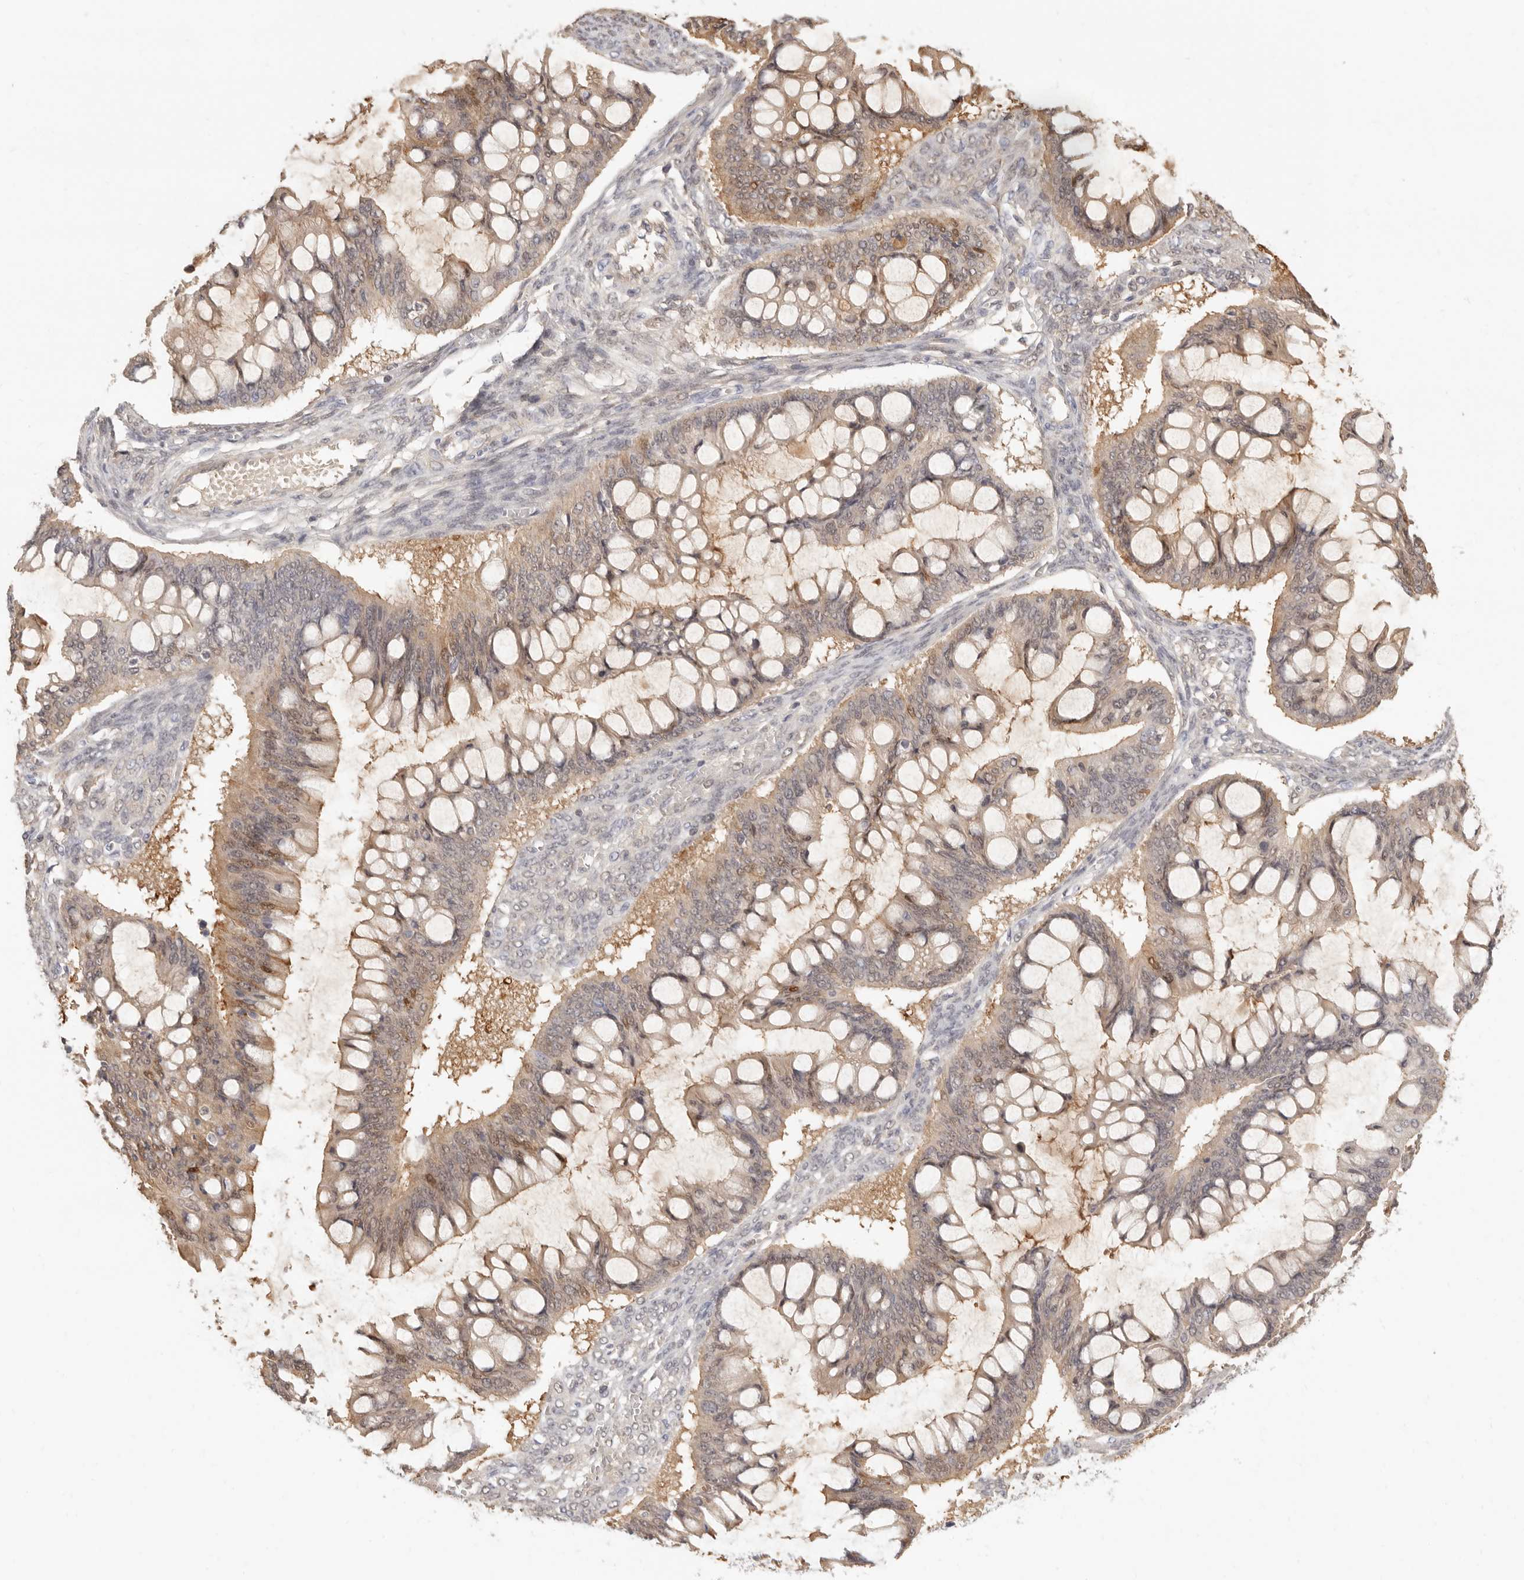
{"staining": {"intensity": "moderate", "quantity": ">75%", "location": "cytoplasmic/membranous"}, "tissue": "ovarian cancer", "cell_type": "Tumor cells", "image_type": "cancer", "snomed": [{"axis": "morphology", "description": "Cystadenocarcinoma, mucinous, NOS"}, {"axis": "topography", "description": "Ovary"}], "caption": "Immunohistochemical staining of human mucinous cystadenocarcinoma (ovarian) exhibits medium levels of moderate cytoplasmic/membranous protein staining in about >75% of tumor cells.", "gene": "FABP1", "patient": {"sex": "female", "age": 73}}